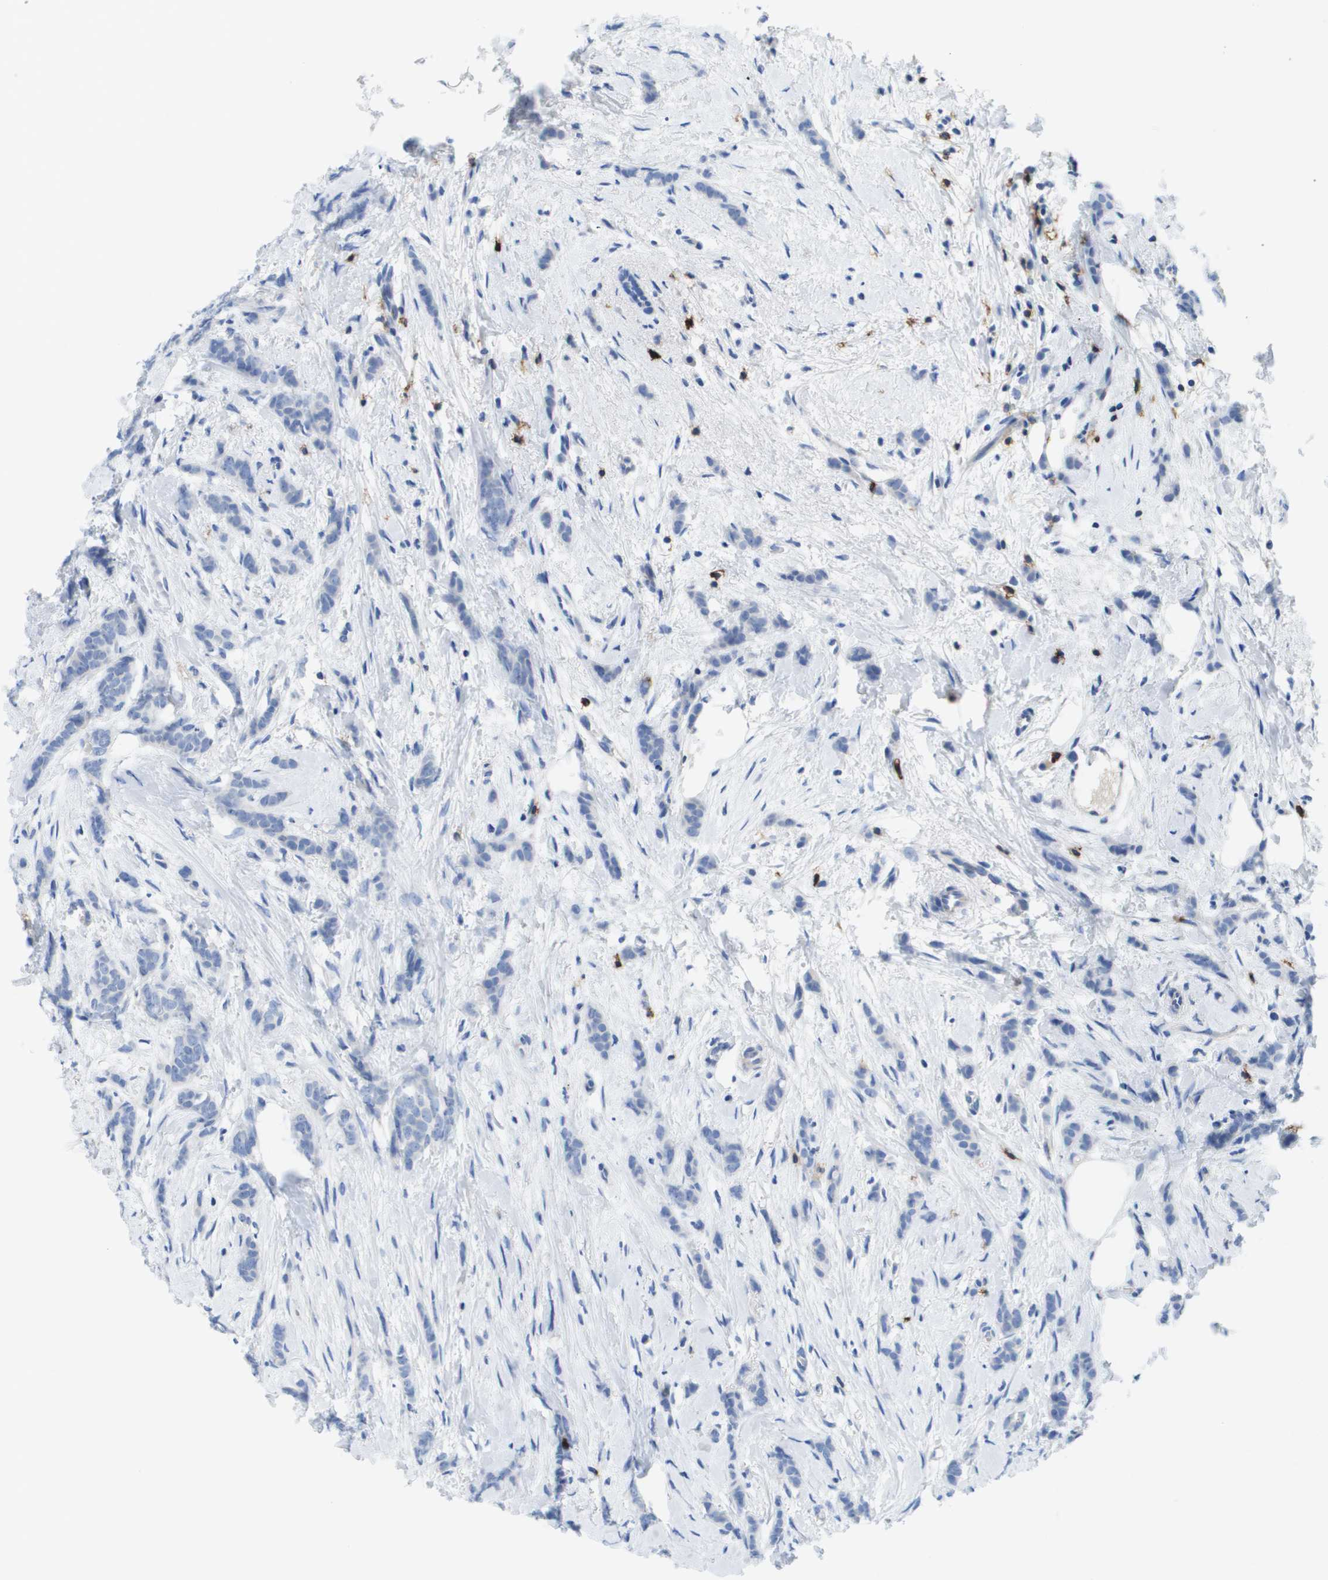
{"staining": {"intensity": "negative", "quantity": "none", "location": "none"}, "tissue": "breast cancer", "cell_type": "Tumor cells", "image_type": "cancer", "snomed": [{"axis": "morphology", "description": "Lobular carcinoma, in situ"}, {"axis": "morphology", "description": "Lobular carcinoma"}, {"axis": "topography", "description": "Breast"}], "caption": "This is an immunohistochemistry image of breast lobular carcinoma. There is no staining in tumor cells.", "gene": "MS4A1", "patient": {"sex": "female", "age": 41}}